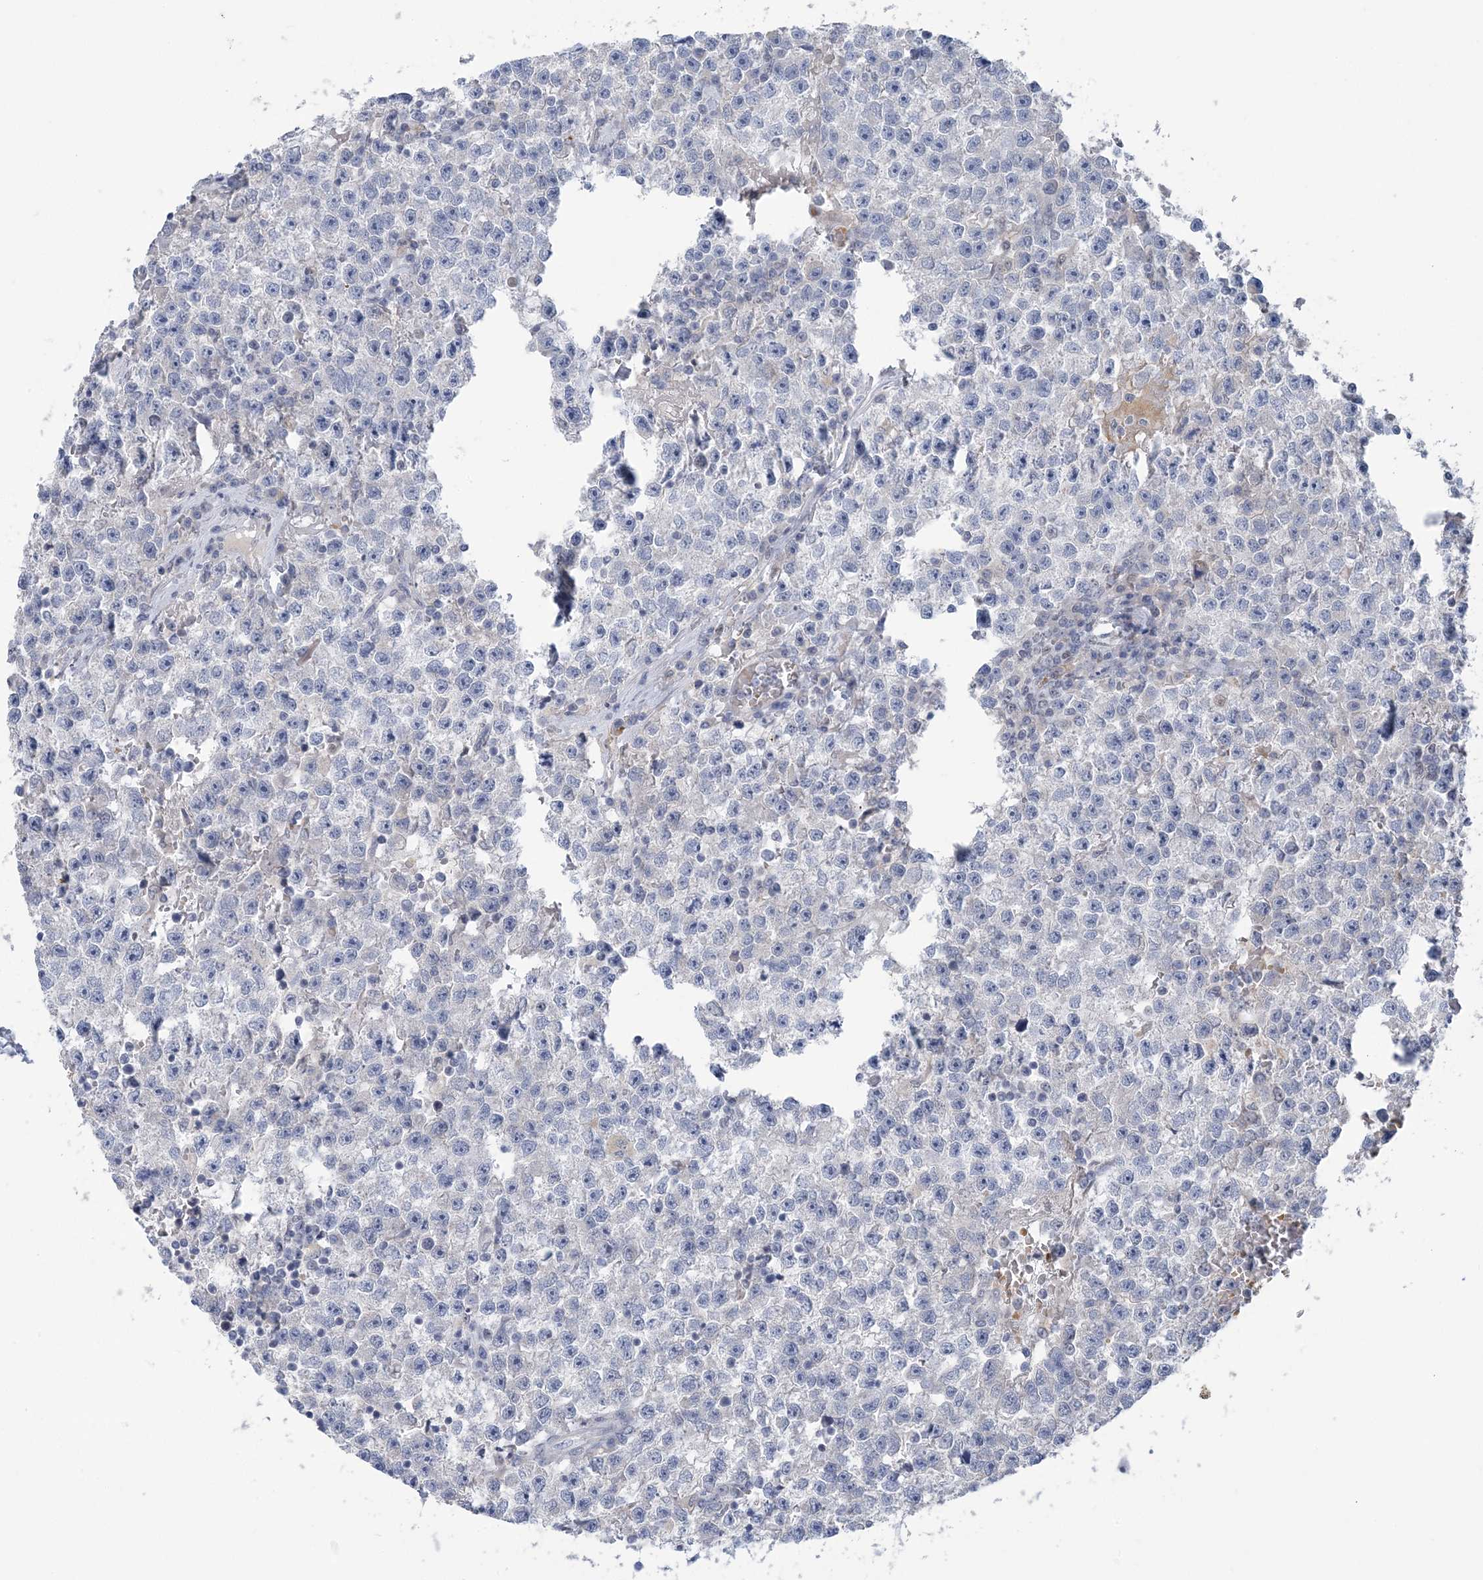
{"staining": {"intensity": "negative", "quantity": "none", "location": "none"}, "tissue": "testis cancer", "cell_type": "Tumor cells", "image_type": "cancer", "snomed": [{"axis": "morphology", "description": "Seminoma, NOS"}, {"axis": "topography", "description": "Testis"}], "caption": "This micrograph is of seminoma (testis) stained with IHC to label a protein in brown with the nuclei are counter-stained blue. There is no positivity in tumor cells.", "gene": "ZBTB7A", "patient": {"sex": "male", "age": 22}}